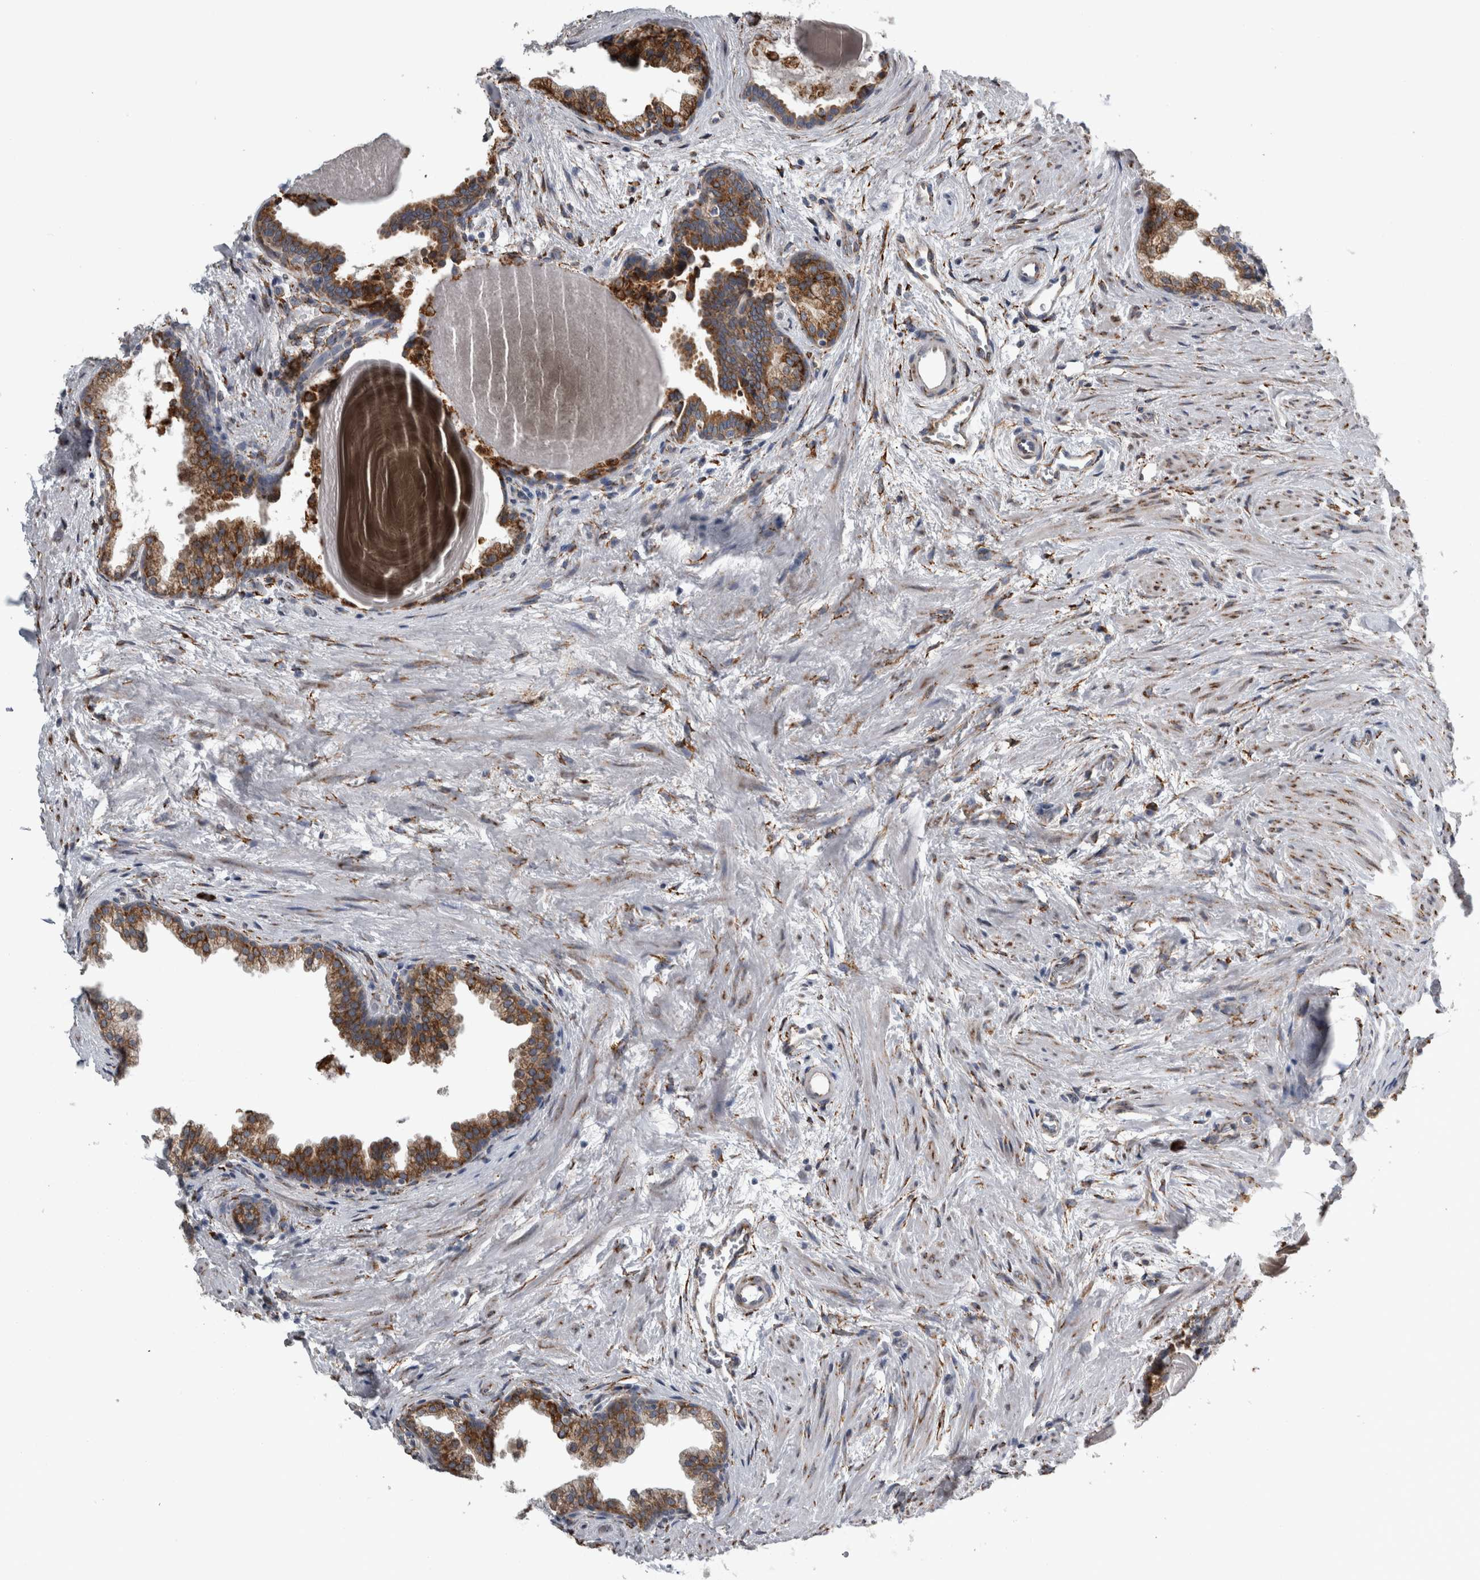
{"staining": {"intensity": "moderate", "quantity": ">75%", "location": "cytoplasmic/membranous"}, "tissue": "prostate", "cell_type": "Glandular cells", "image_type": "normal", "snomed": [{"axis": "morphology", "description": "Normal tissue, NOS"}, {"axis": "topography", "description": "Prostate"}], "caption": "The photomicrograph reveals staining of normal prostate, revealing moderate cytoplasmic/membranous protein positivity (brown color) within glandular cells.", "gene": "FHIP2B", "patient": {"sex": "male", "age": 48}}